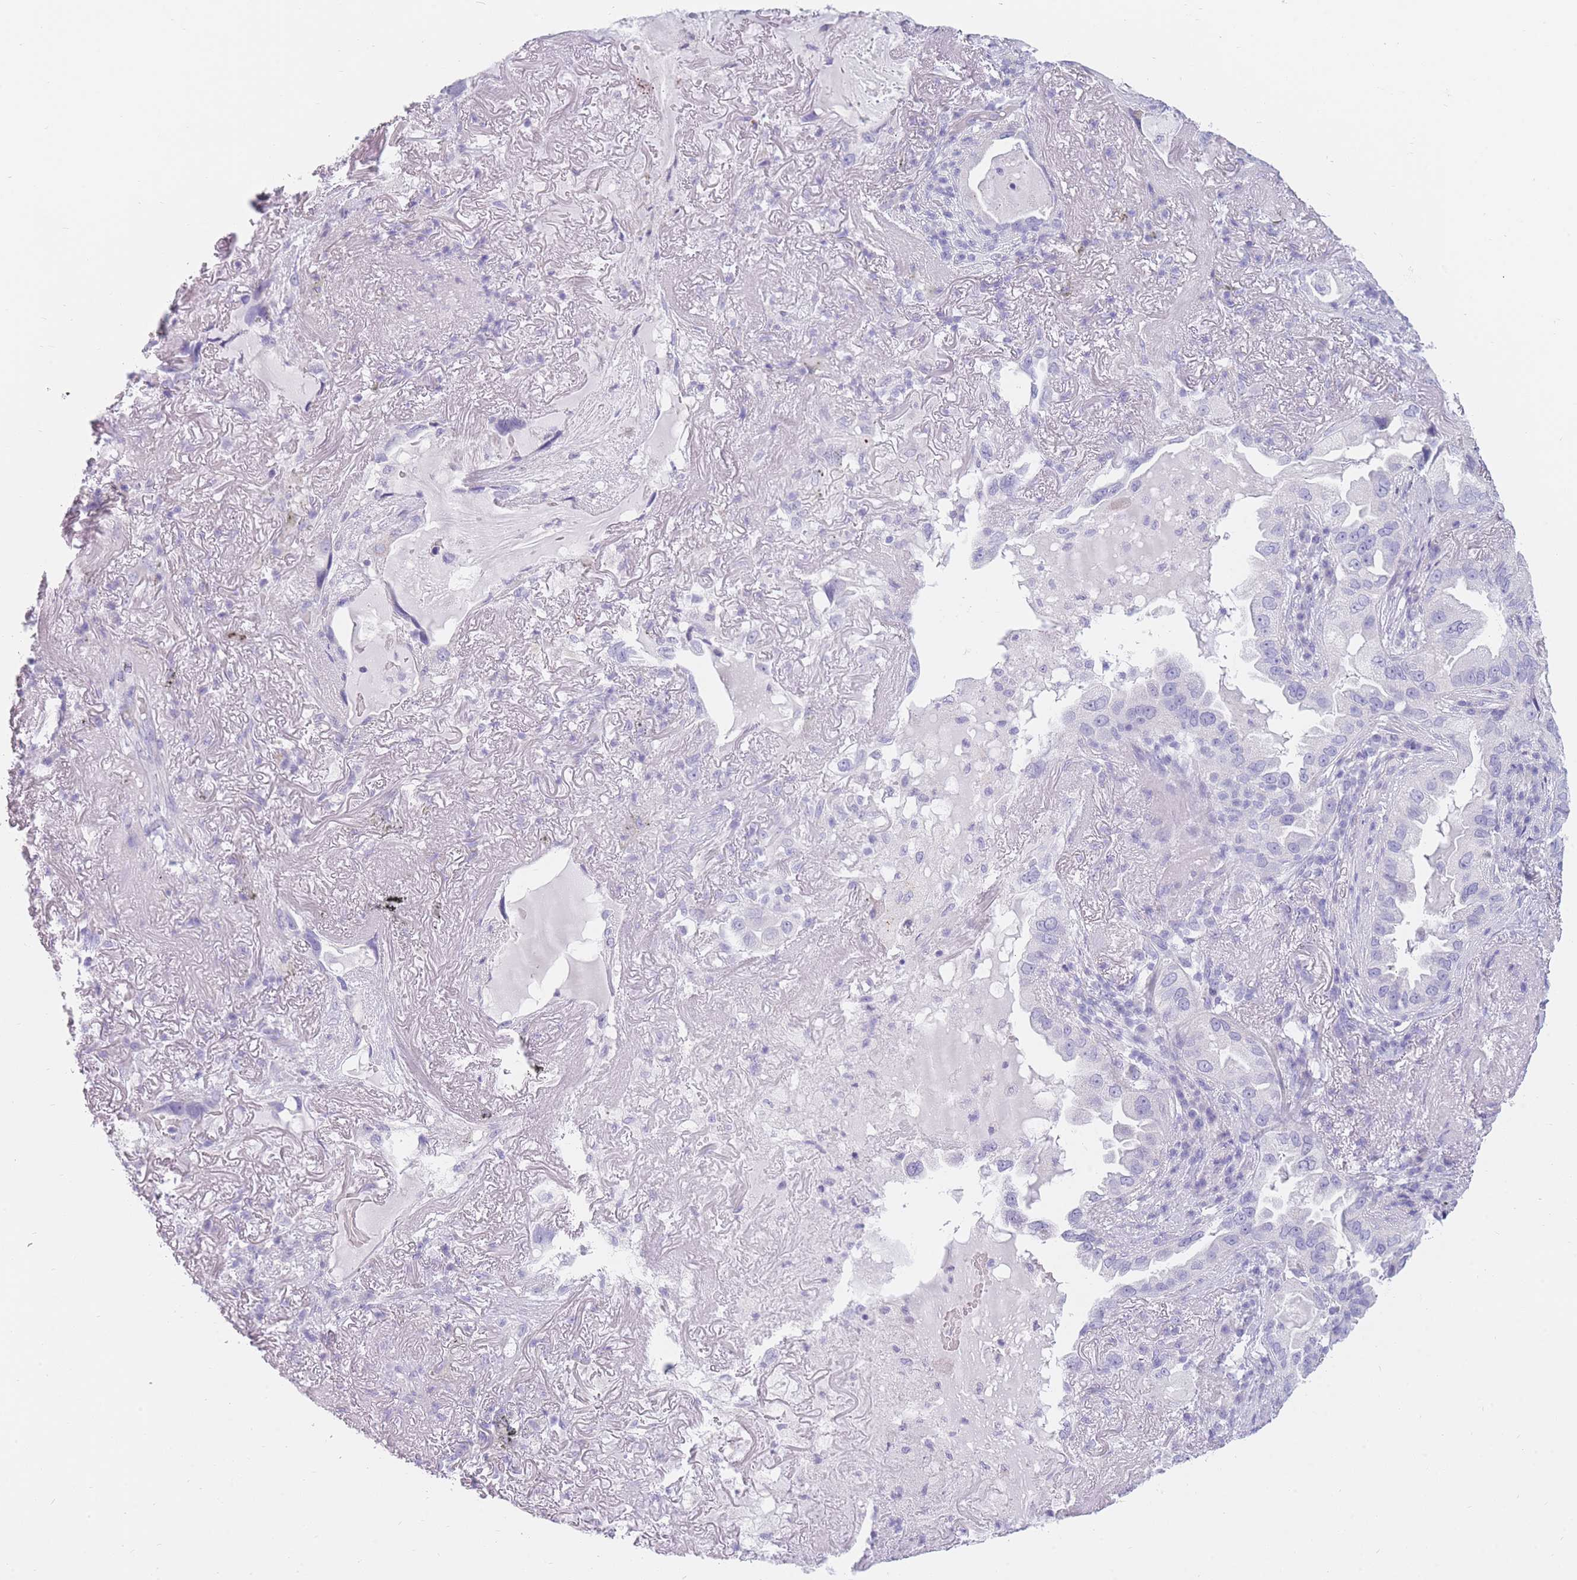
{"staining": {"intensity": "negative", "quantity": "none", "location": "none"}, "tissue": "lung cancer", "cell_type": "Tumor cells", "image_type": "cancer", "snomed": [{"axis": "morphology", "description": "Adenocarcinoma, NOS"}, {"axis": "topography", "description": "Lung"}], "caption": "DAB (3,3'-diaminobenzidine) immunohistochemical staining of lung cancer shows no significant positivity in tumor cells.", "gene": "UPK1A", "patient": {"sex": "female", "age": 69}}